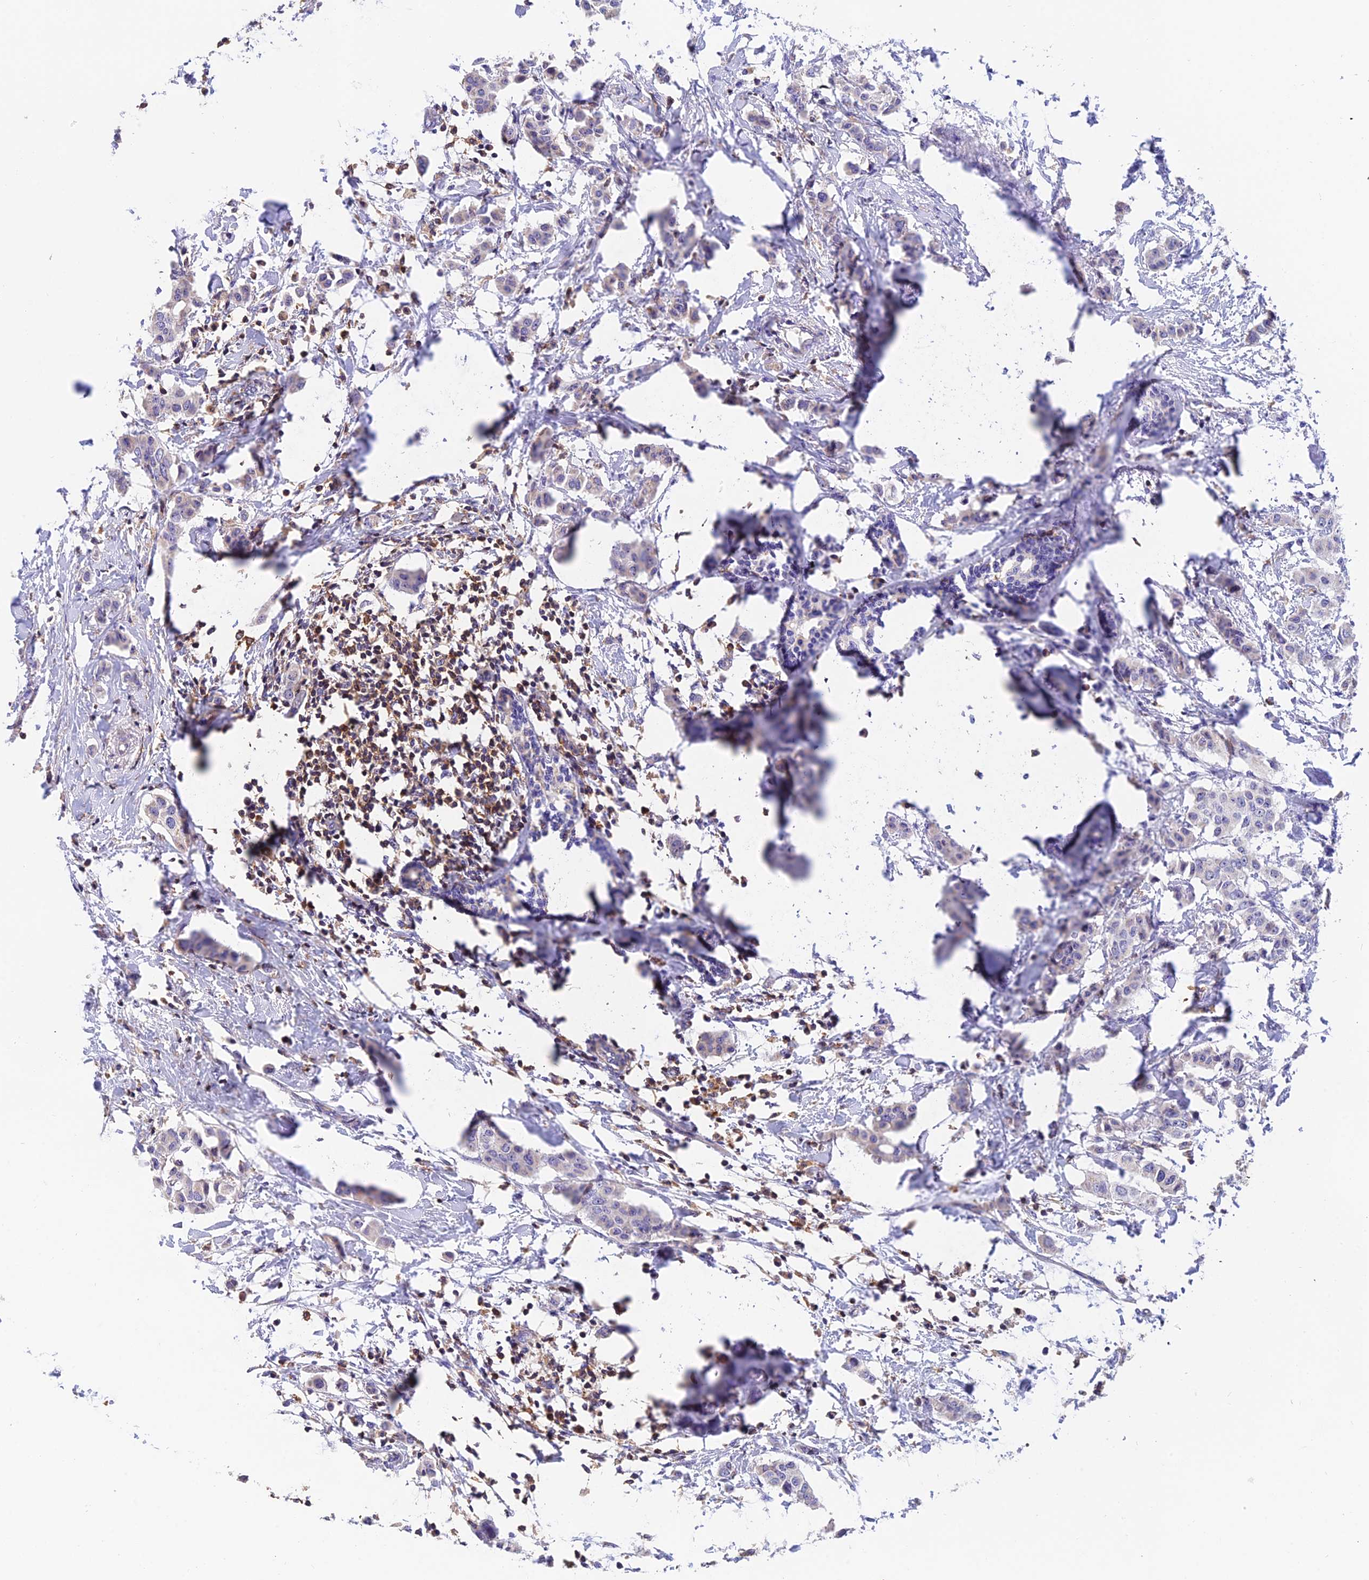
{"staining": {"intensity": "negative", "quantity": "none", "location": "none"}, "tissue": "breast cancer", "cell_type": "Tumor cells", "image_type": "cancer", "snomed": [{"axis": "morphology", "description": "Duct carcinoma"}, {"axis": "topography", "description": "Breast"}], "caption": "Breast cancer (invasive ductal carcinoma) was stained to show a protein in brown. There is no significant staining in tumor cells.", "gene": "LPXN", "patient": {"sex": "female", "age": 40}}